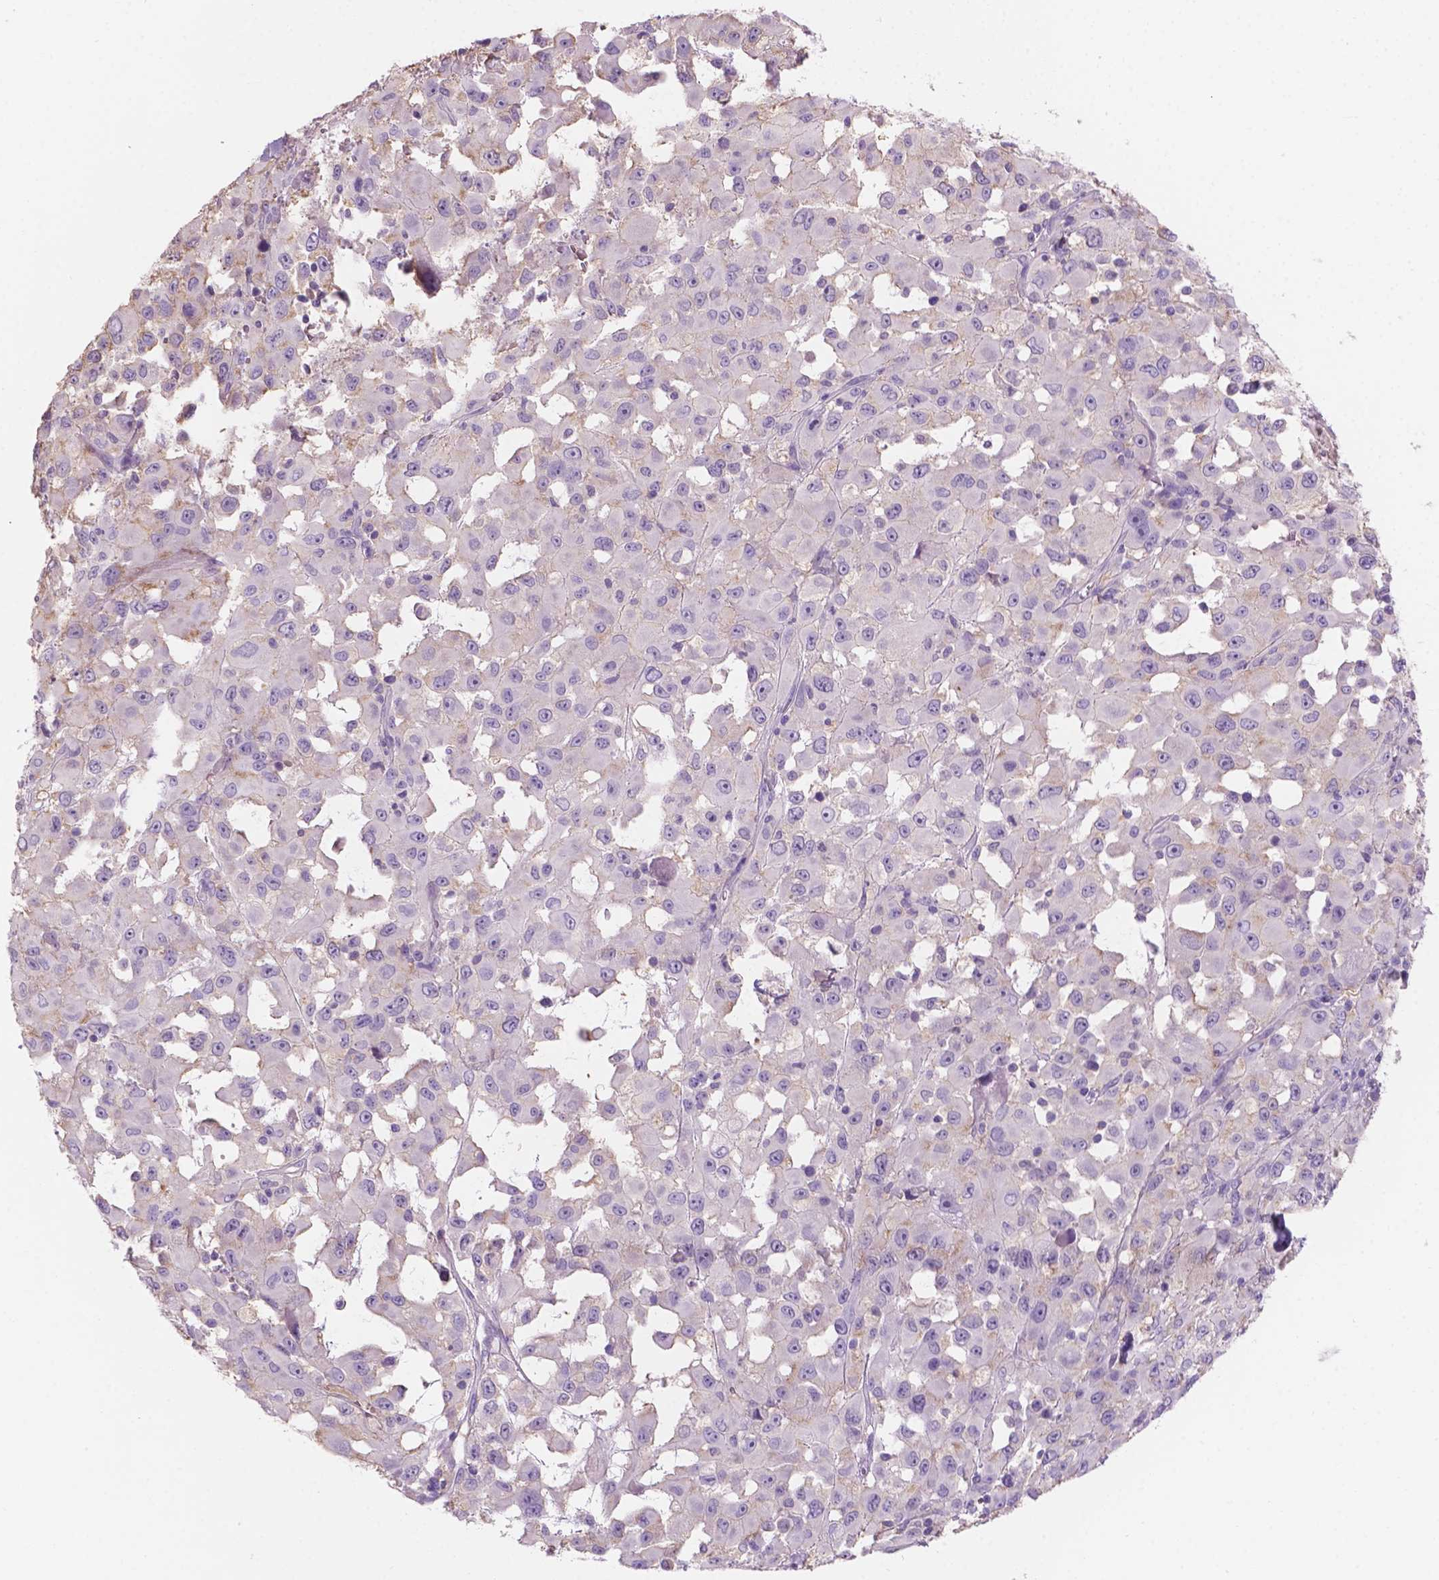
{"staining": {"intensity": "negative", "quantity": "none", "location": "none"}, "tissue": "melanoma", "cell_type": "Tumor cells", "image_type": "cancer", "snomed": [{"axis": "morphology", "description": "Malignant melanoma, Metastatic site"}, {"axis": "topography", "description": "Lymph node"}], "caption": "The IHC photomicrograph has no significant staining in tumor cells of malignant melanoma (metastatic site) tissue.", "gene": "SBSN", "patient": {"sex": "male", "age": 50}}